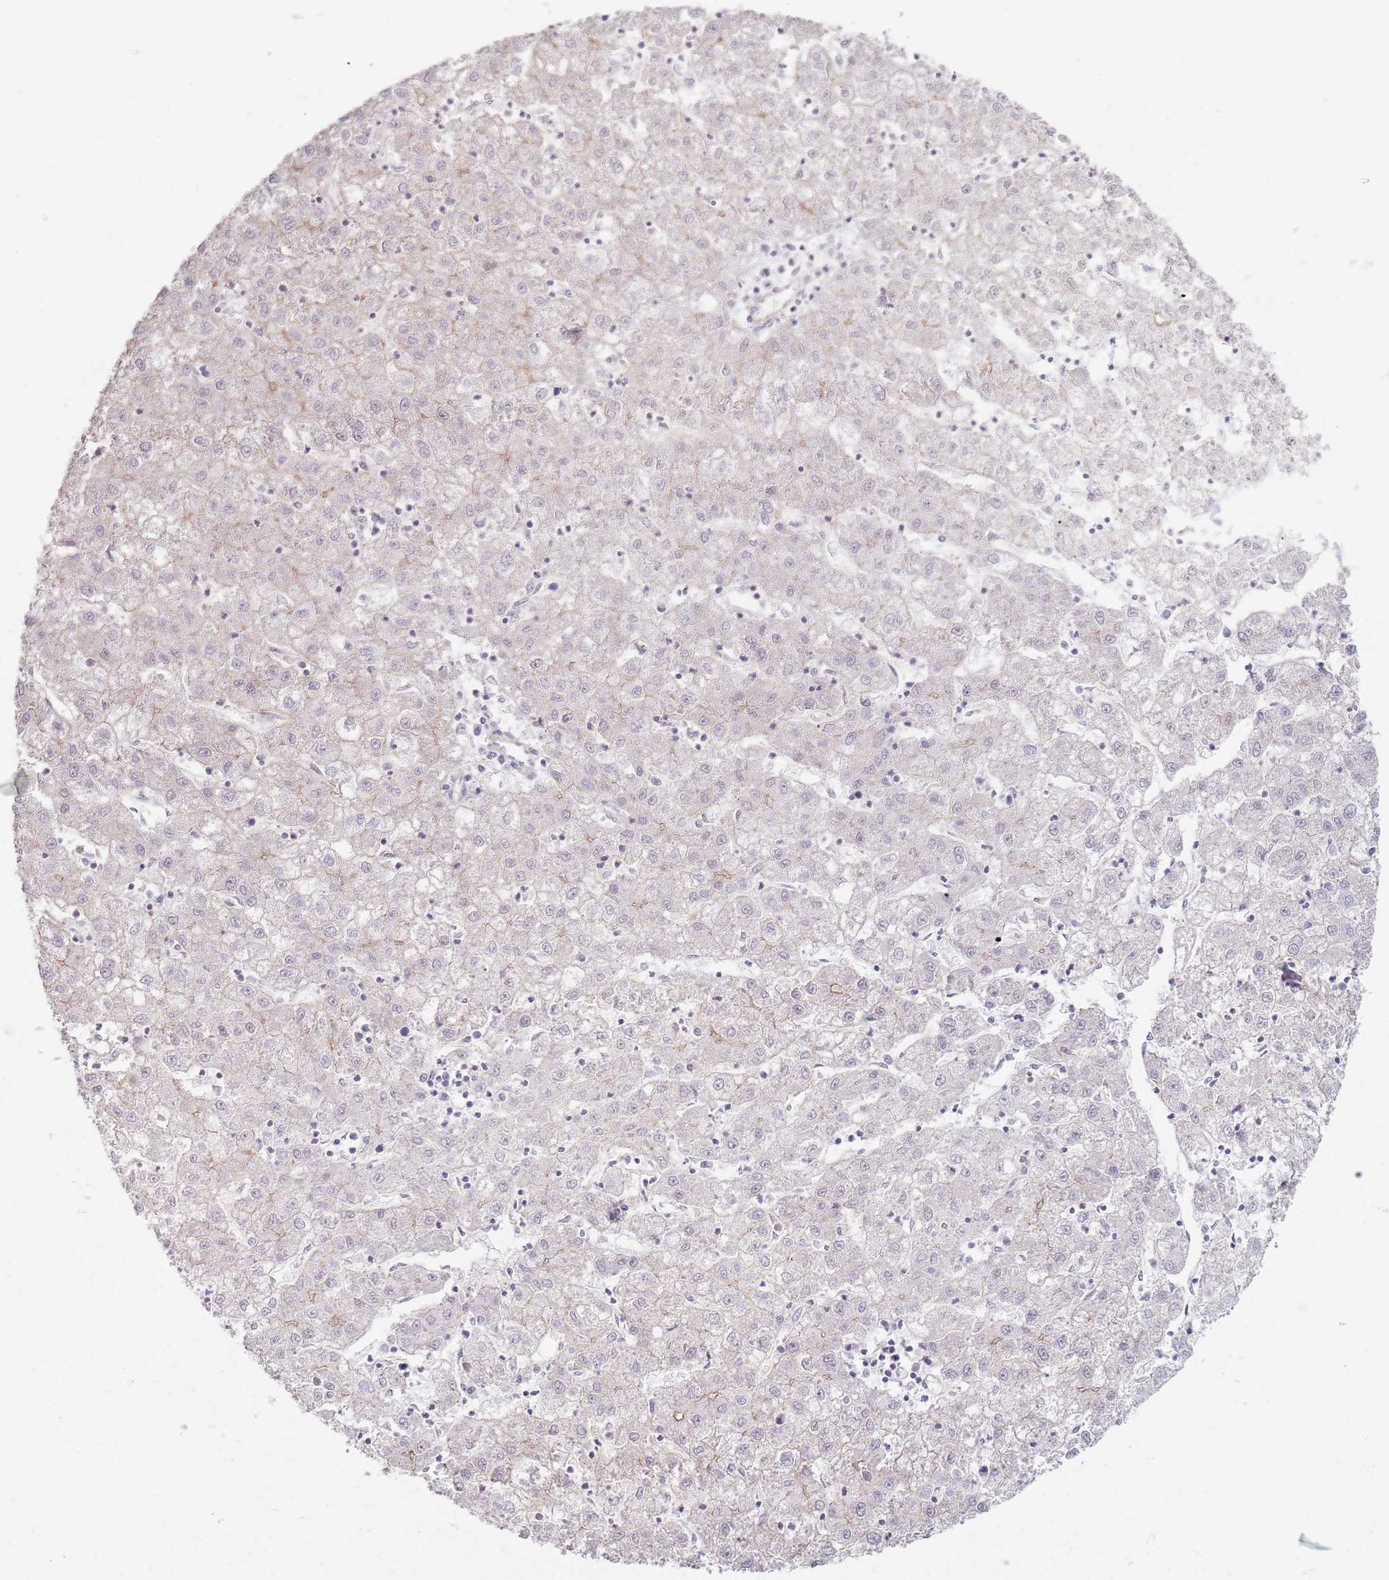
{"staining": {"intensity": "negative", "quantity": "none", "location": "none"}, "tissue": "liver cancer", "cell_type": "Tumor cells", "image_type": "cancer", "snomed": [{"axis": "morphology", "description": "Carcinoma, Hepatocellular, NOS"}, {"axis": "topography", "description": "Liver"}], "caption": "This is a photomicrograph of immunohistochemistry staining of liver cancer (hepatocellular carcinoma), which shows no staining in tumor cells.", "gene": "KCNA5", "patient": {"sex": "male", "age": 72}}